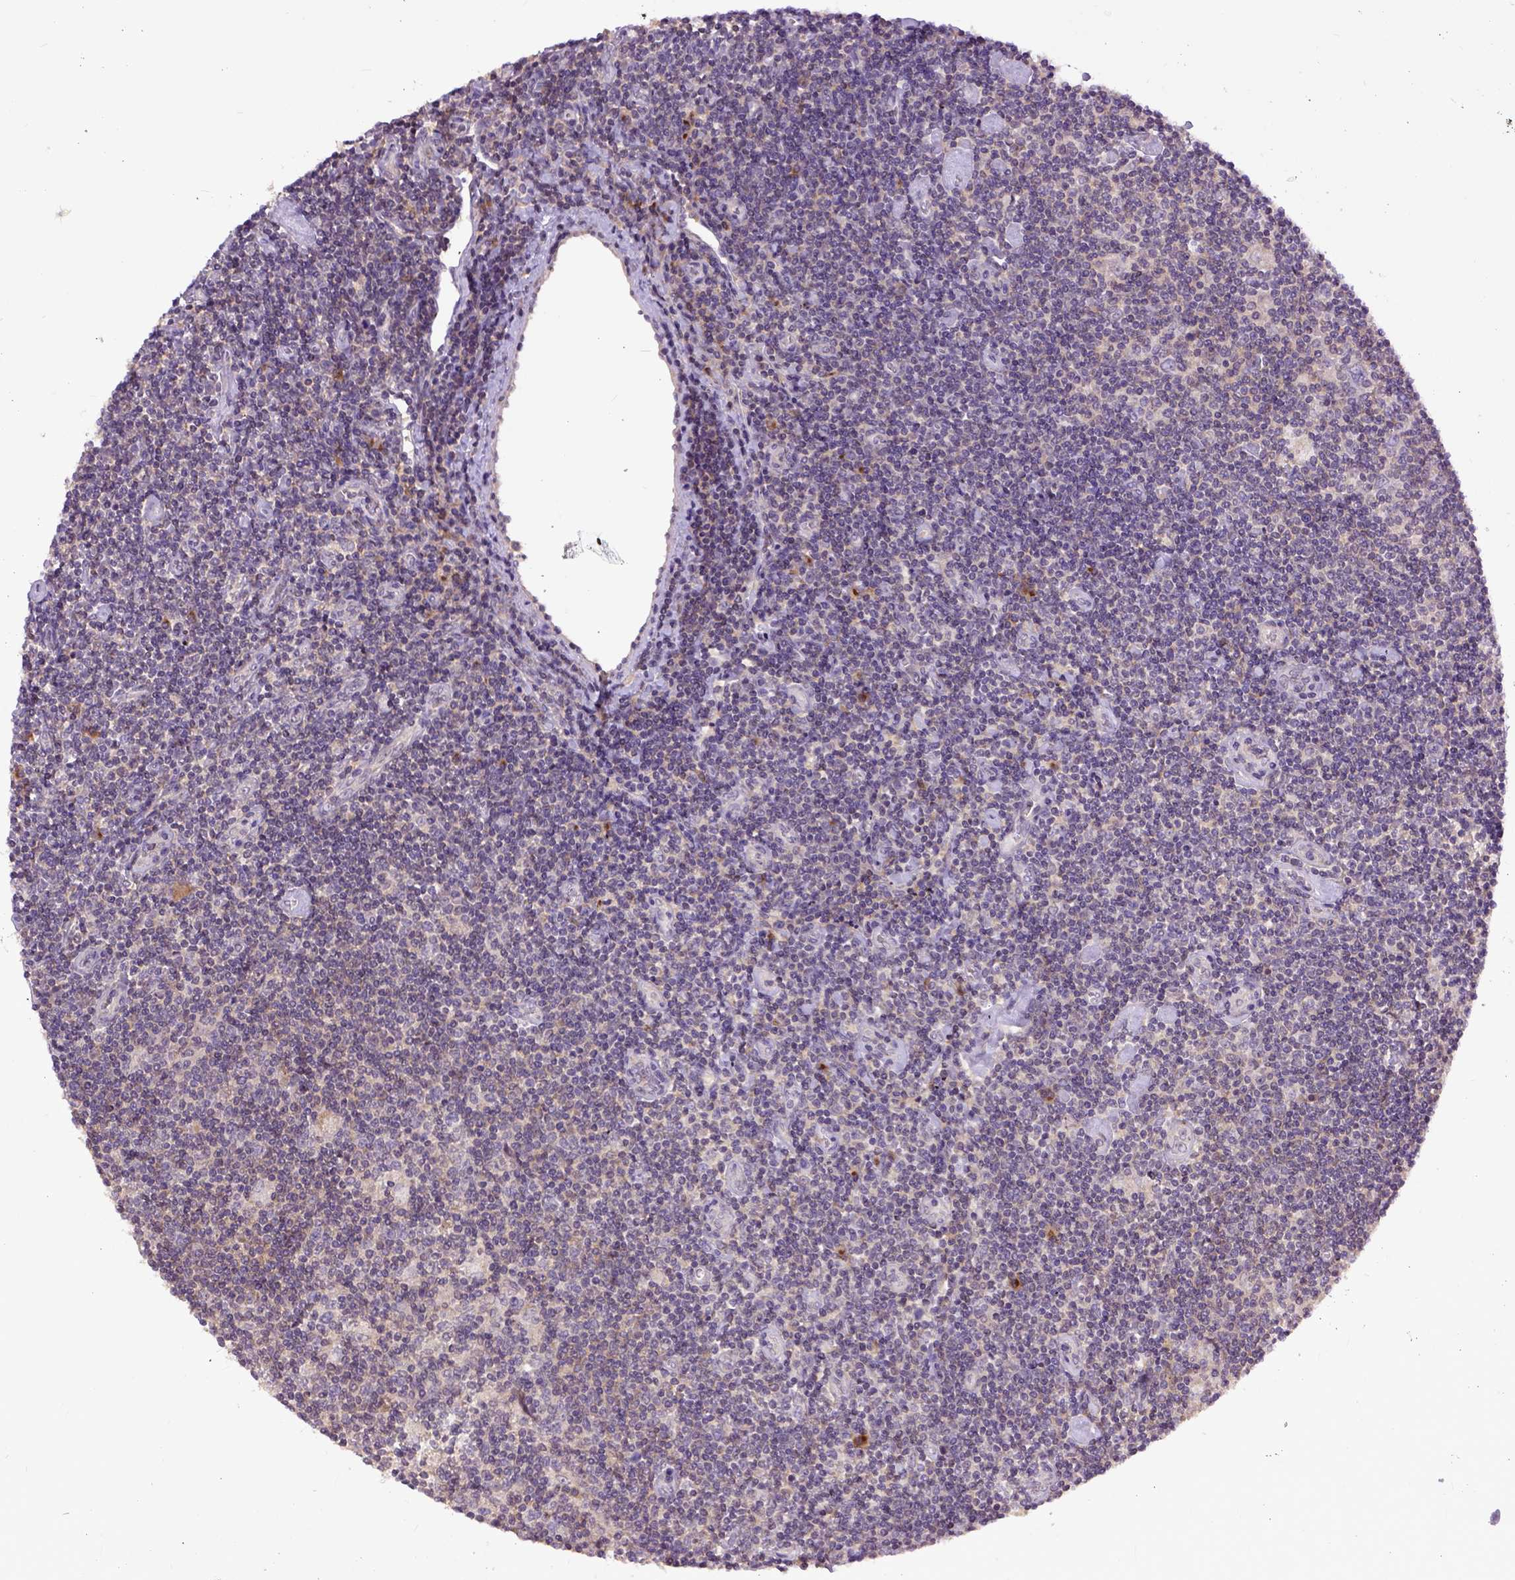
{"staining": {"intensity": "negative", "quantity": "none", "location": "none"}, "tissue": "lymphoma", "cell_type": "Tumor cells", "image_type": "cancer", "snomed": [{"axis": "morphology", "description": "Hodgkin's disease, NOS"}, {"axis": "topography", "description": "Lymph node"}], "caption": "DAB (3,3'-diaminobenzidine) immunohistochemical staining of lymphoma demonstrates no significant staining in tumor cells. Brightfield microscopy of immunohistochemistry stained with DAB (3,3'-diaminobenzidine) (brown) and hematoxylin (blue), captured at high magnification.", "gene": "CPNE1", "patient": {"sex": "male", "age": 40}}